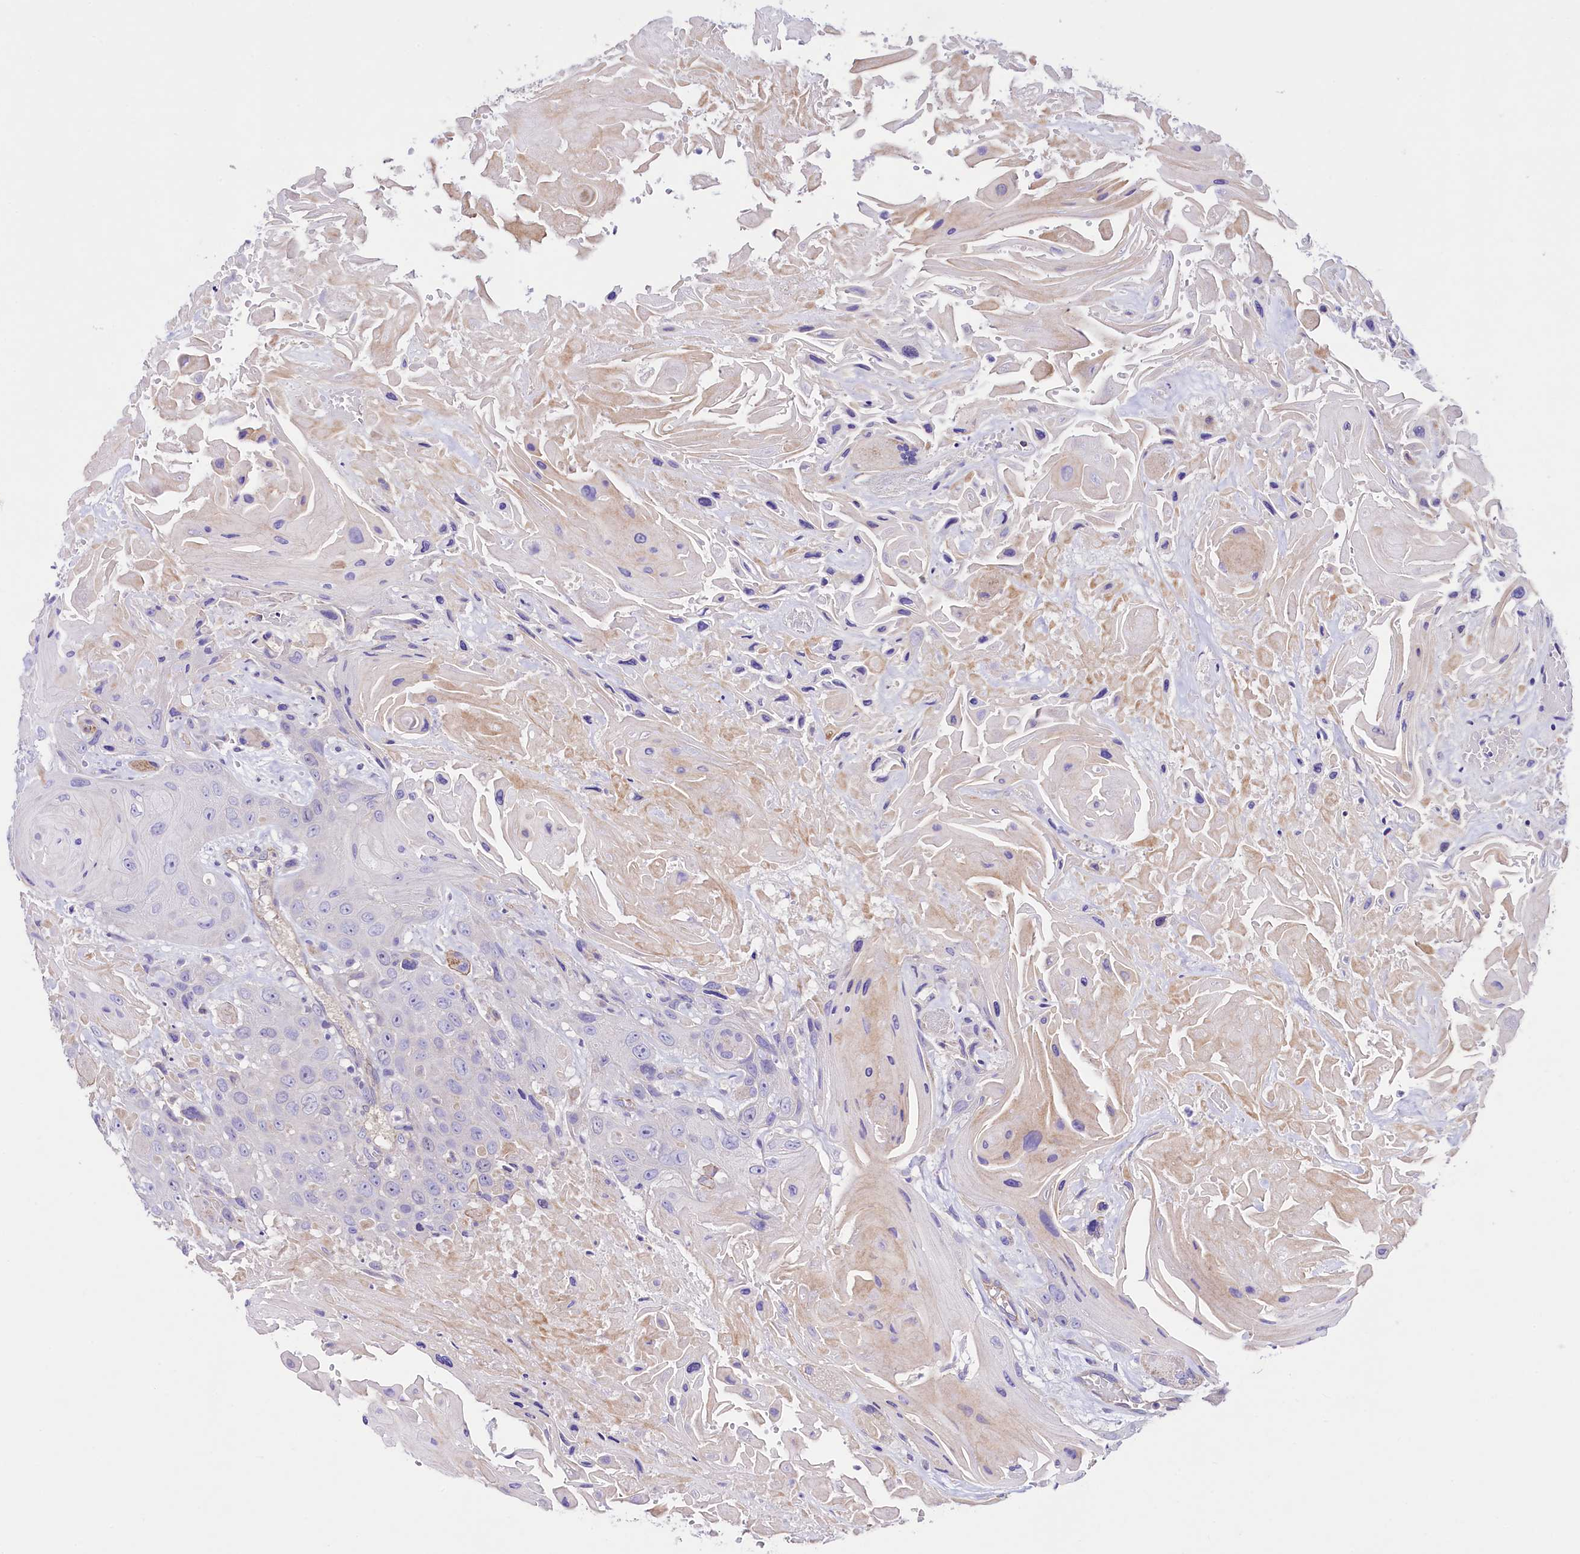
{"staining": {"intensity": "negative", "quantity": "none", "location": "none"}, "tissue": "head and neck cancer", "cell_type": "Tumor cells", "image_type": "cancer", "snomed": [{"axis": "morphology", "description": "Squamous cell carcinoma, NOS"}, {"axis": "topography", "description": "Head-Neck"}], "caption": "This is an immunohistochemistry histopathology image of human squamous cell carcinoma (head and neck). There is no staining in tumor cells.", "gene": "SLF1", "patient": {"sex": "male", "age": 81}}